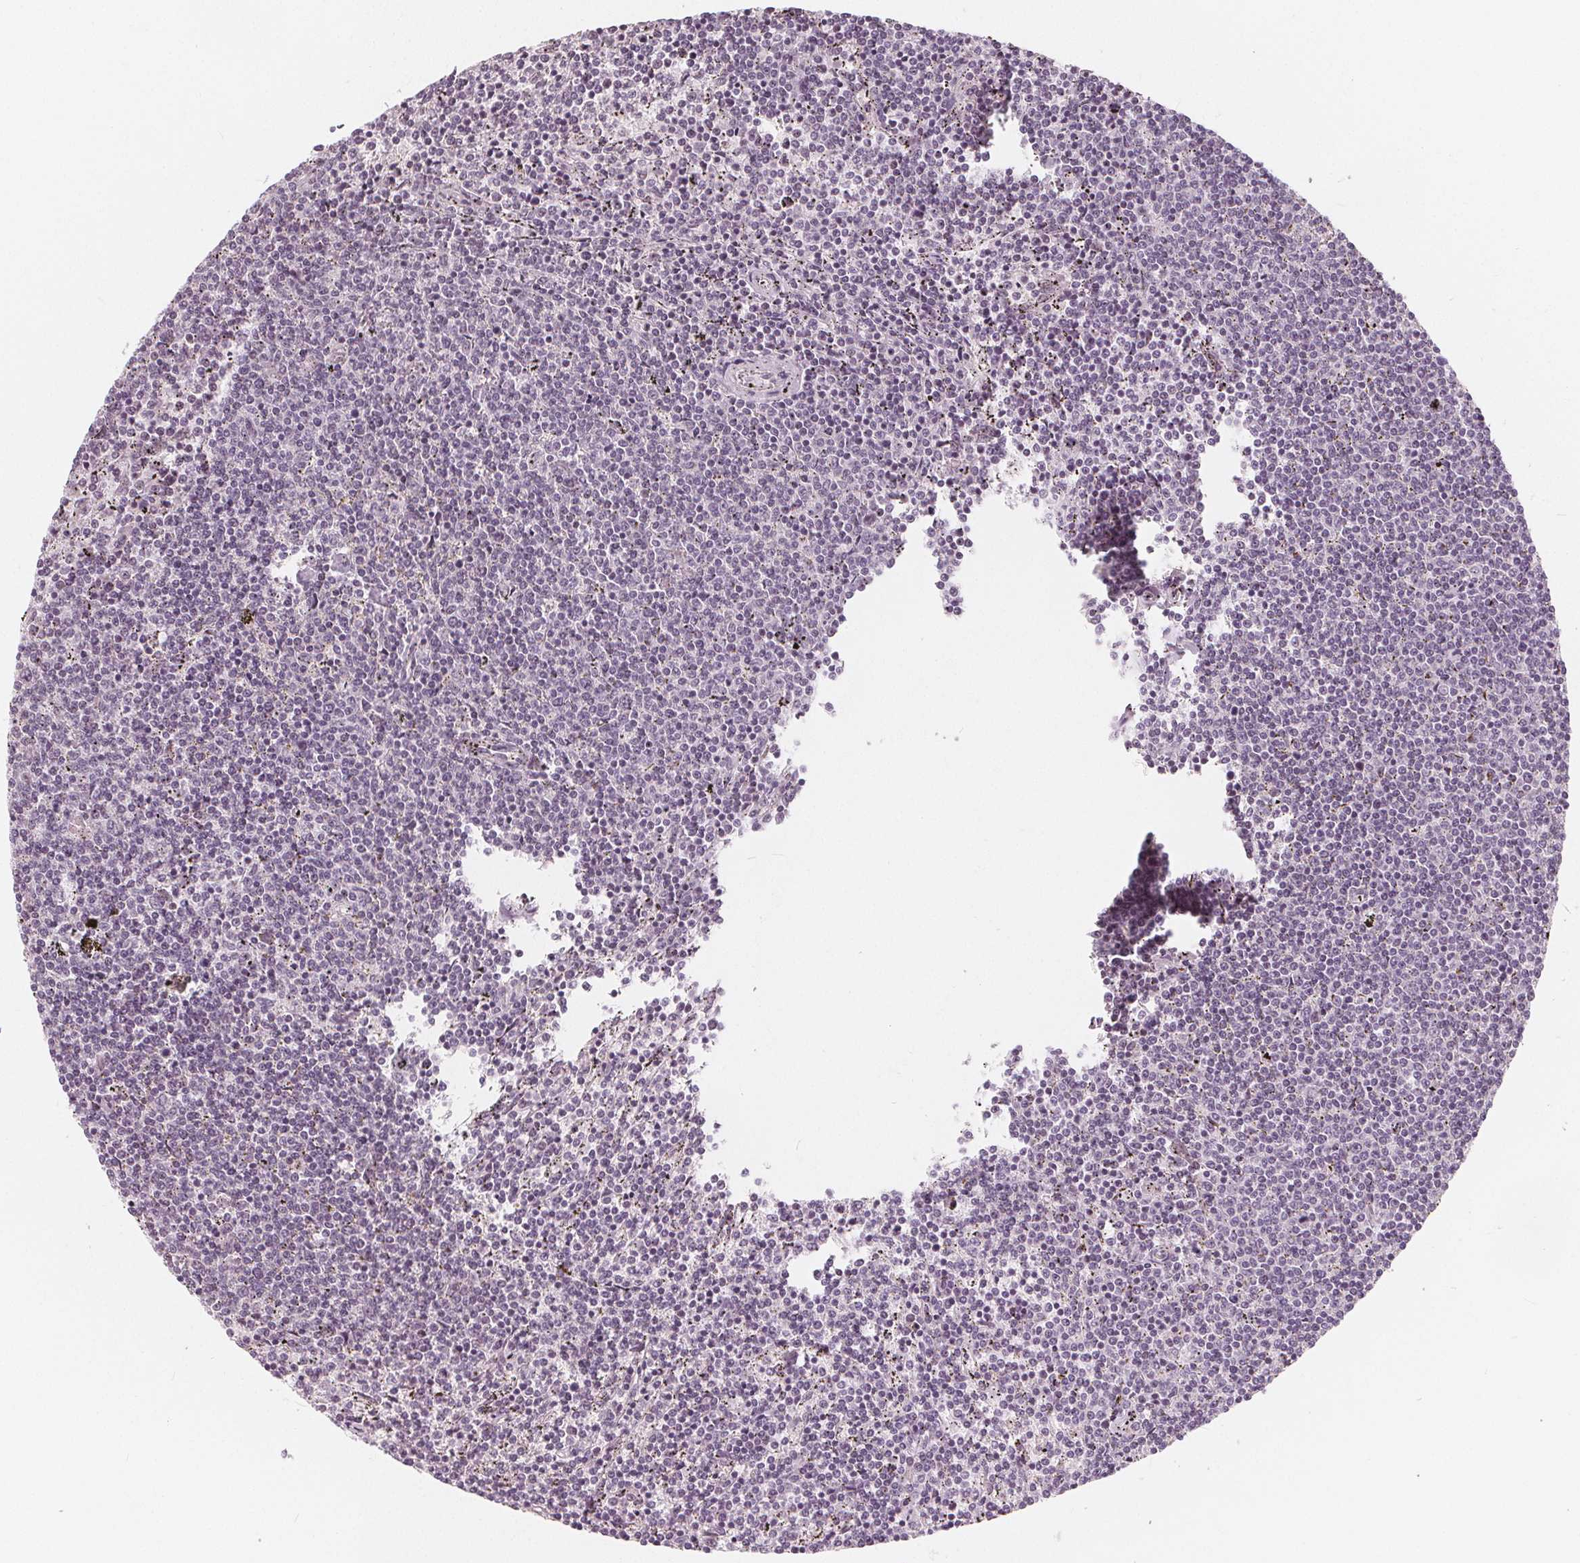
{"staining": {"intensity": "negative", "quantity": "none", "location": "none"}, "tissue": "lymphoma", "cell_type": "Tumor cells", "image_type": "cancer", "snomed": [{"axis": "morphology", "description": "Malignant lymphoma, non-Hodgkin's type, Low grade"}, {"axis": "topography", "description": "Spleen"}], "caption": "High magnification brightfield microscopy of lymphoma stained with DAB (3,3'-diaminobenzidine) (brown) and counterstained with hematoxylin (blue): tumor cells show no significant positivity.", "gene": "NUP210L", "patient": {"sex": "female", "age": 50}}